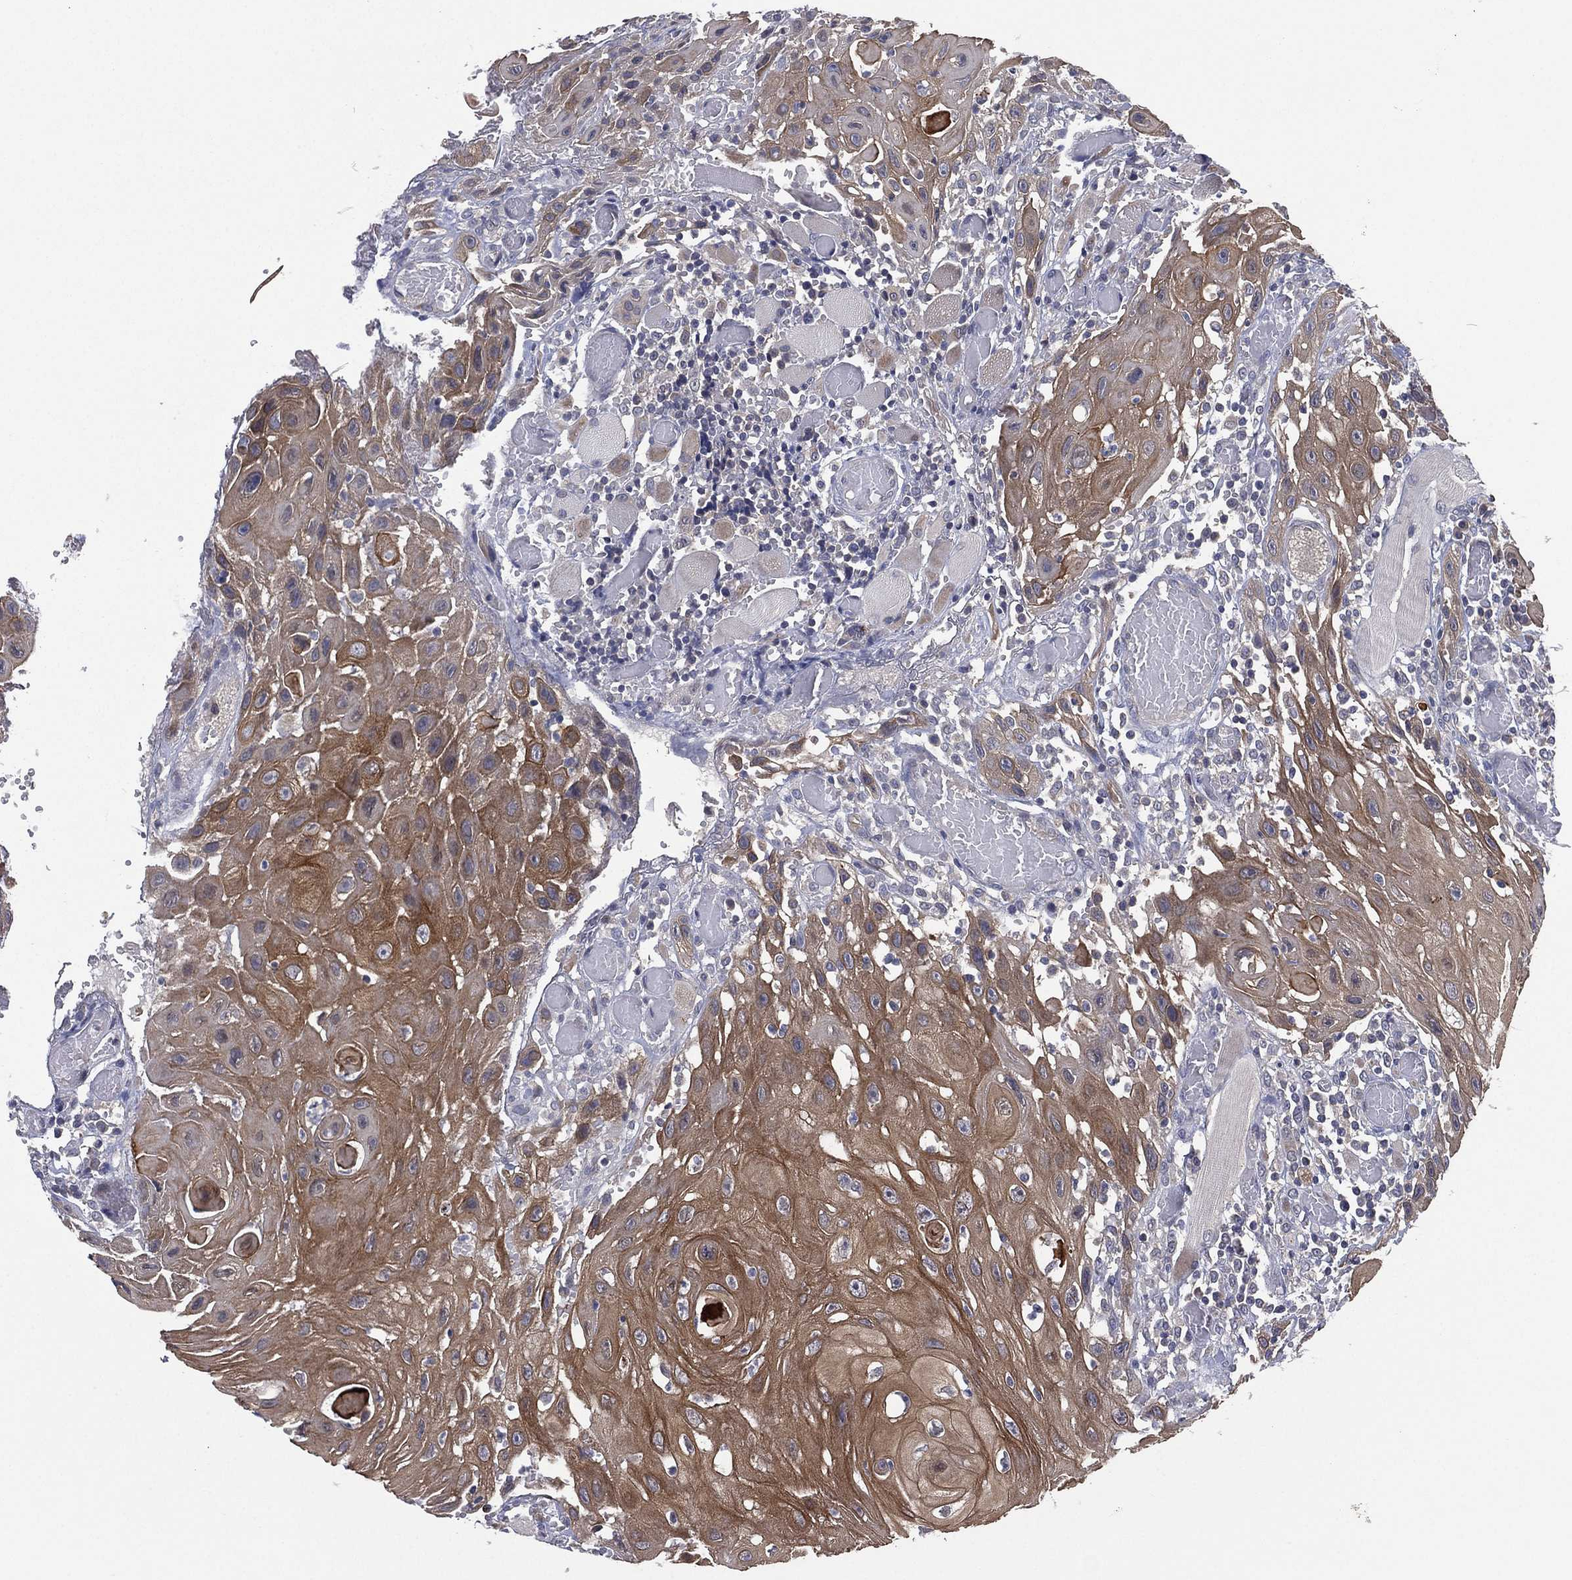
{"staining": {"intensity": "moderate", "quantity": ">75%", "location": "cytoplasmic/membranous"}, "tissue": "head and neck cancer", "cell_type": "Tumor cells", "image_type": "cancer", "snomed": [{"axis": "morphology", "description": "Normal tissue, NOS"}, {"axis": "morphology", "description": "Squamous cell carcinoma, NOS"}, {"axis": "topography", "description": "Oral tissue"}, {"axis": "topography", "description": "Head-Neck"}], "caption": "Head and neck squamous cell carcinoma stained with DAB immunohistochemistry exhibits medium levels of moderate cytoplasmic/membranous expression in approximately >75% of tumor cells.", "gene": "MPP7", "patient": {"sex": "male", "age": 71}}